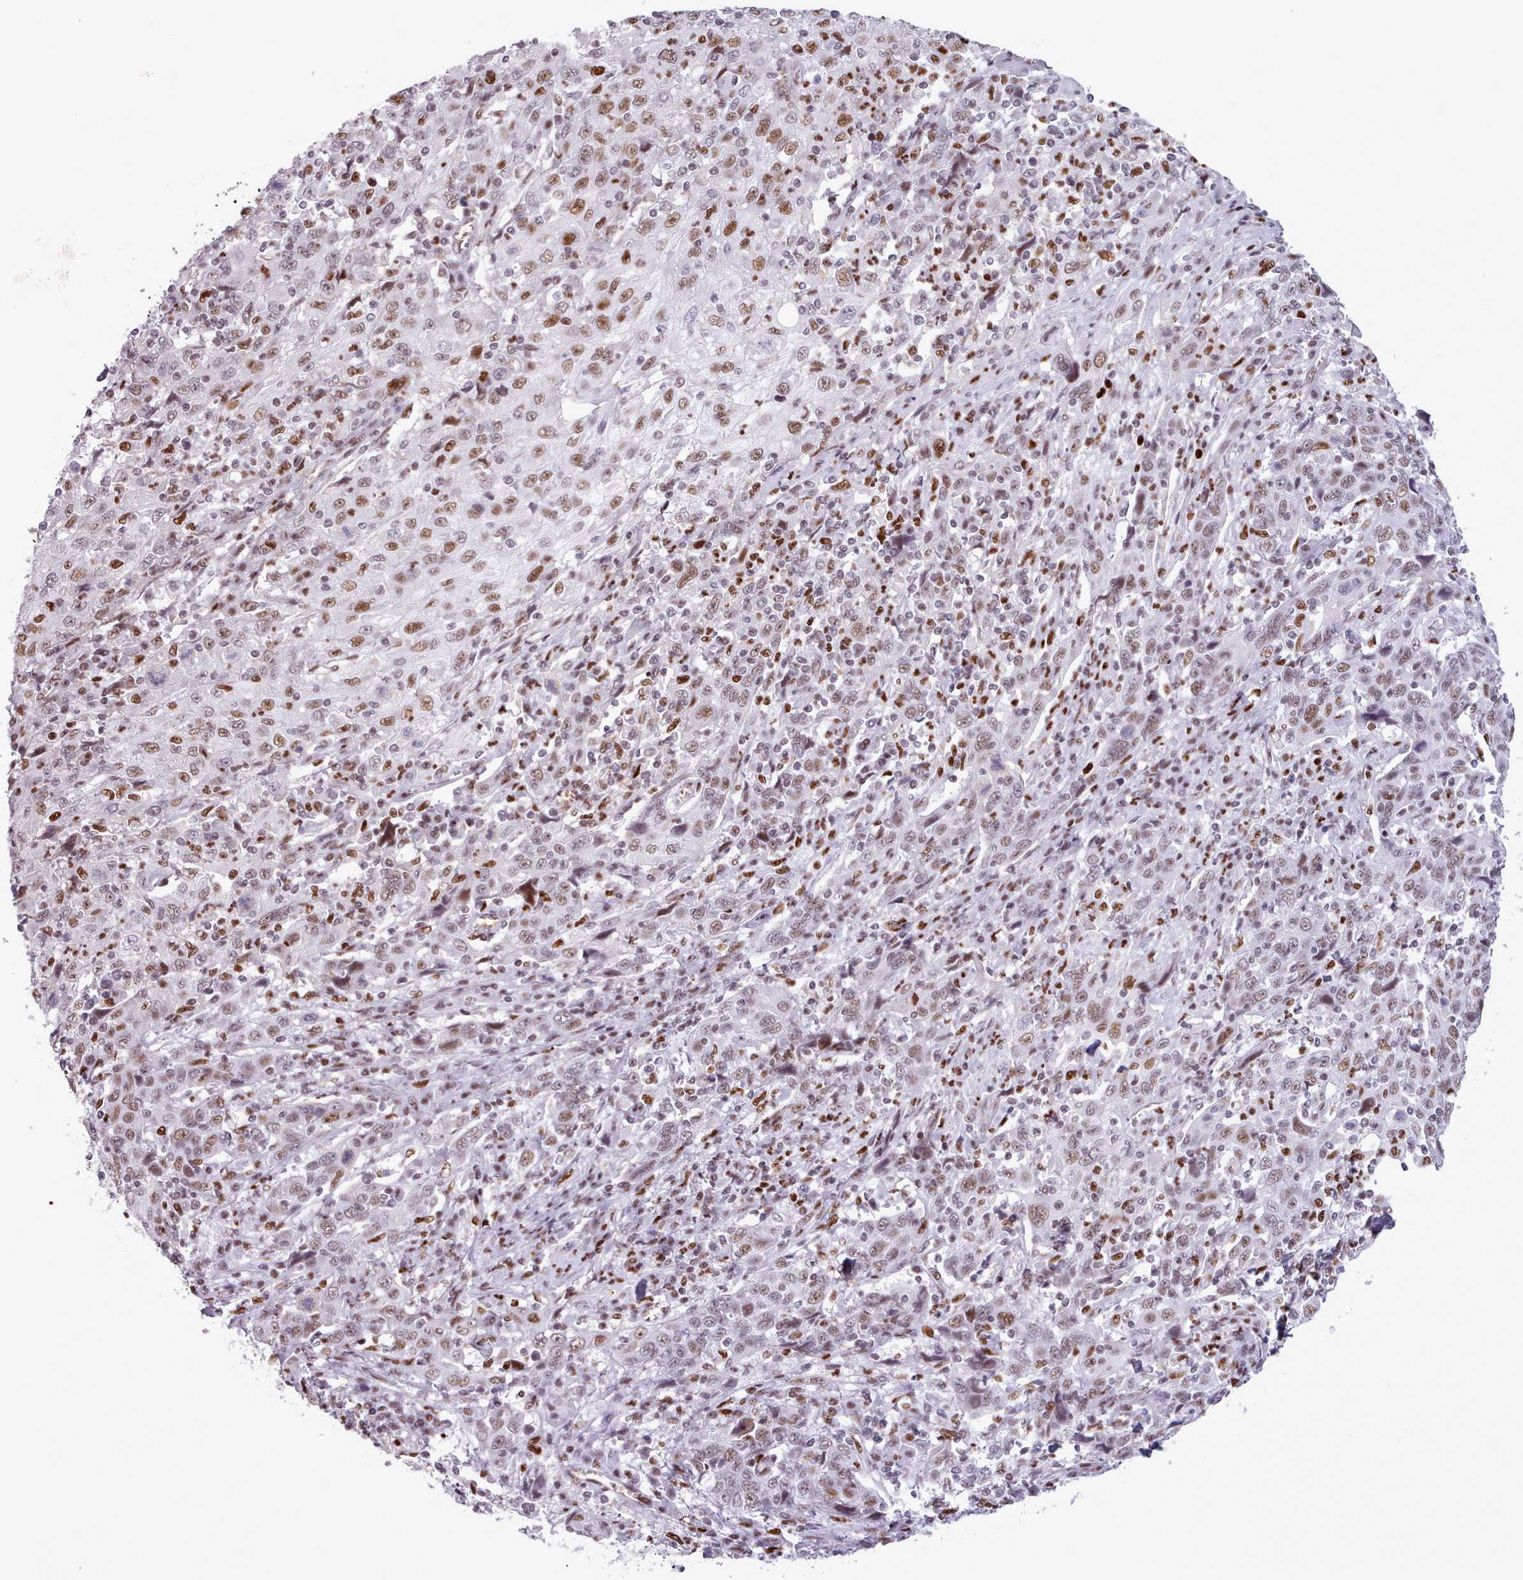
{"staining": {"intensity": "moderate", "quantity": ">75%", "location": "nuclear"}, "tissue": "cervical cancer", "cell_type": "Tumor cells", "image_type": "cancer", "snomed": [{"axis": "morphology", "description": "Squamous cell carcinoma, NOS"}, {"axis": "topography", "description": "Cervix"}], "caption": "High-magnification brightfield microscopy of cervical cancer stained with DAB (3,3'-diaminobenzidine) (brown) and counterstained with hematoxylin (blue). tumor cells exhibit moderate nuclear positivity is seen in about>75% of cells. The protein is shown in brown color, while the nuclei are stained blue.", "gene": "SRSF4", "patient": {"sex": "female", "age": 46}}